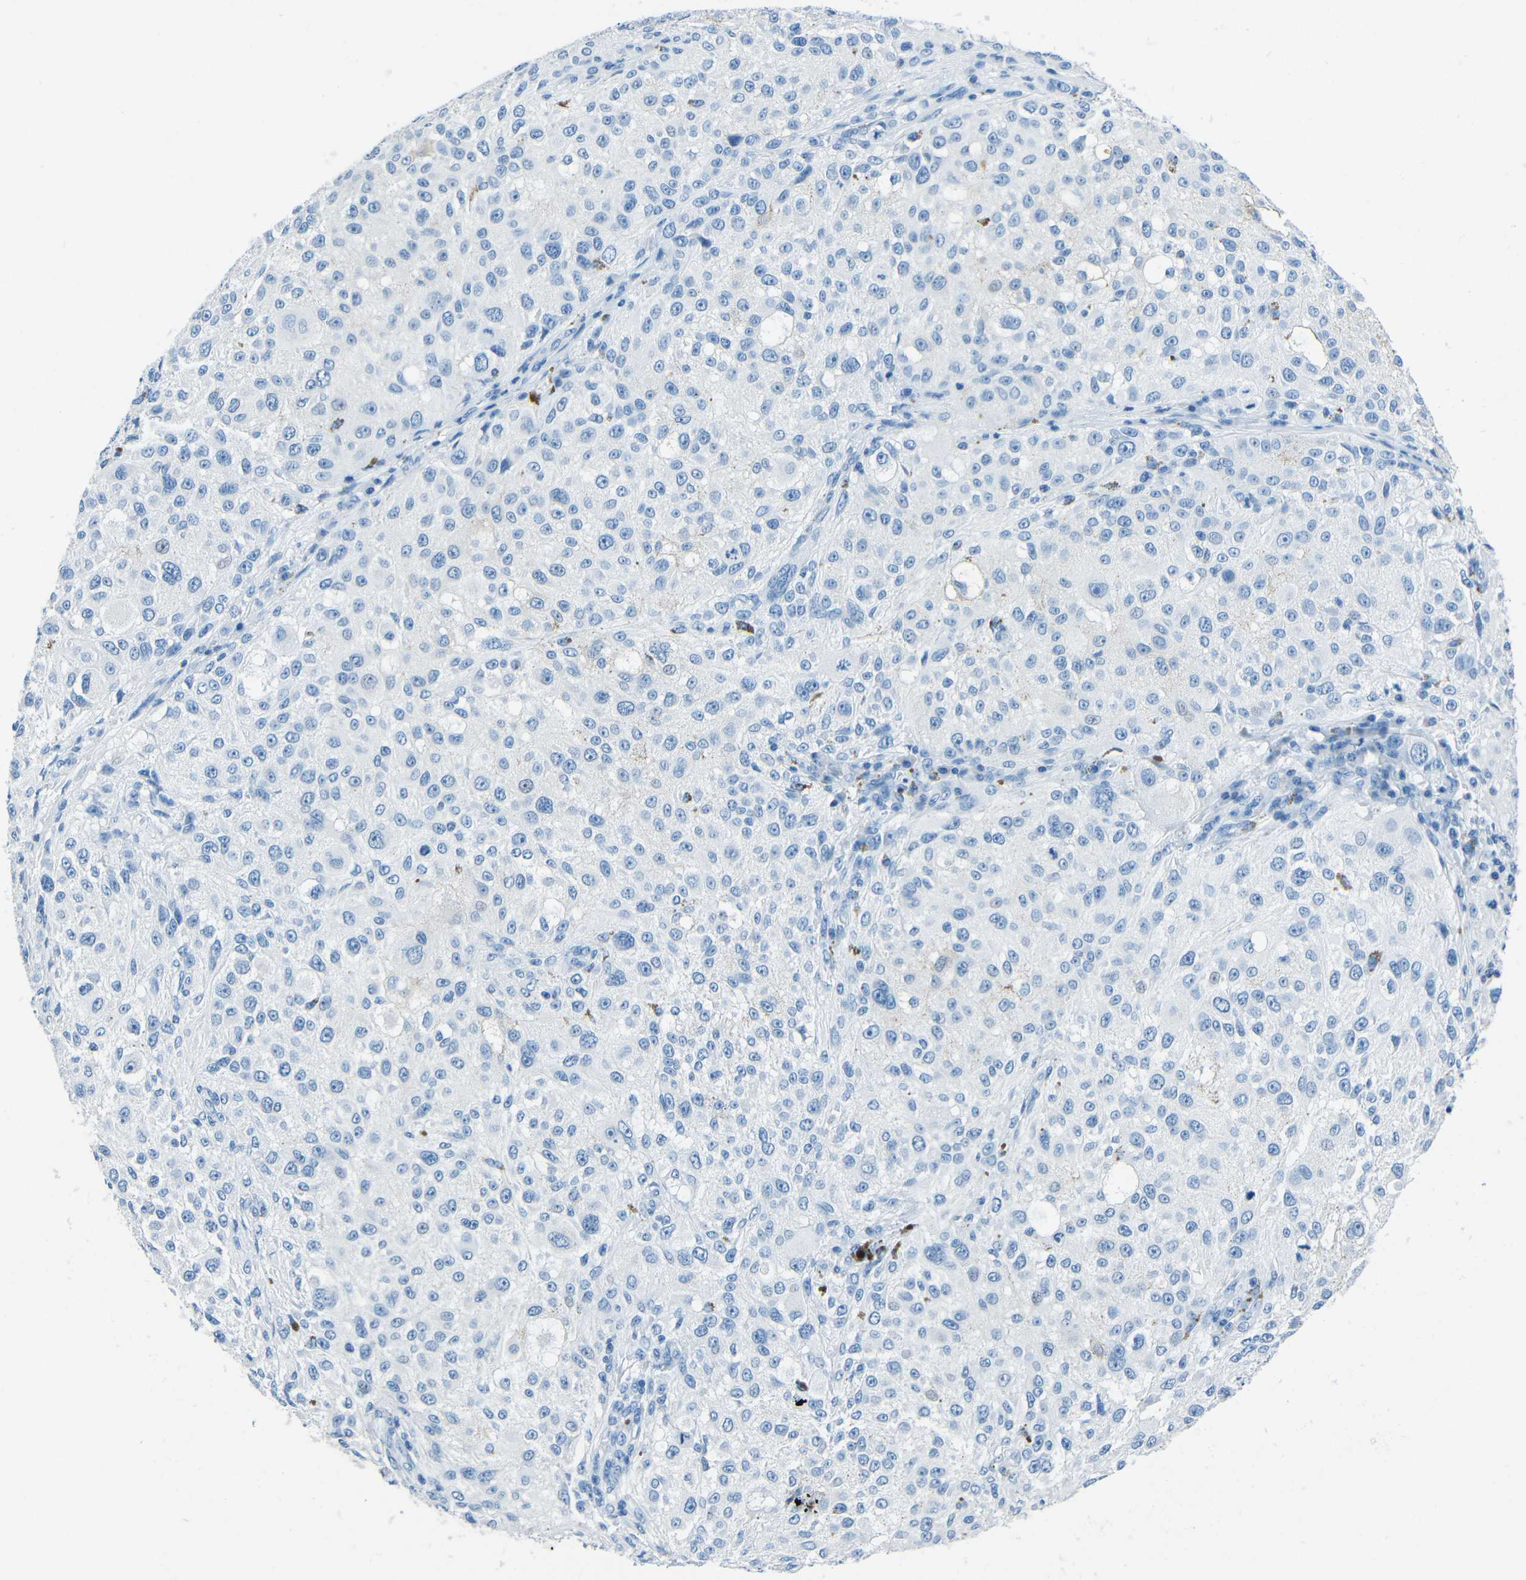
{"staining": {"intensity": "negative", "quantity": "none", "location": "none"}, "tissue": "melanoma", "cell_type": "Tumor cells", "image_type": "cancer", "snomed": [{"axis": "morphology", "description": "Necrosis, NOS"}, {"axis": "morphology", "description": "Malignant melanoma, NOS"}, {"axis": "topography", "description": "Skin"}], "caption": "High magnification brightfield microscopy of malignant melanoma stained with DAB (3,3'-diaminobenzidine) (brown) and counterstained with hematoxylin (blue): tumor cells show no significant positivity.", "gene": "FBN2", "patient": {"sex": "female", "age": 87}}